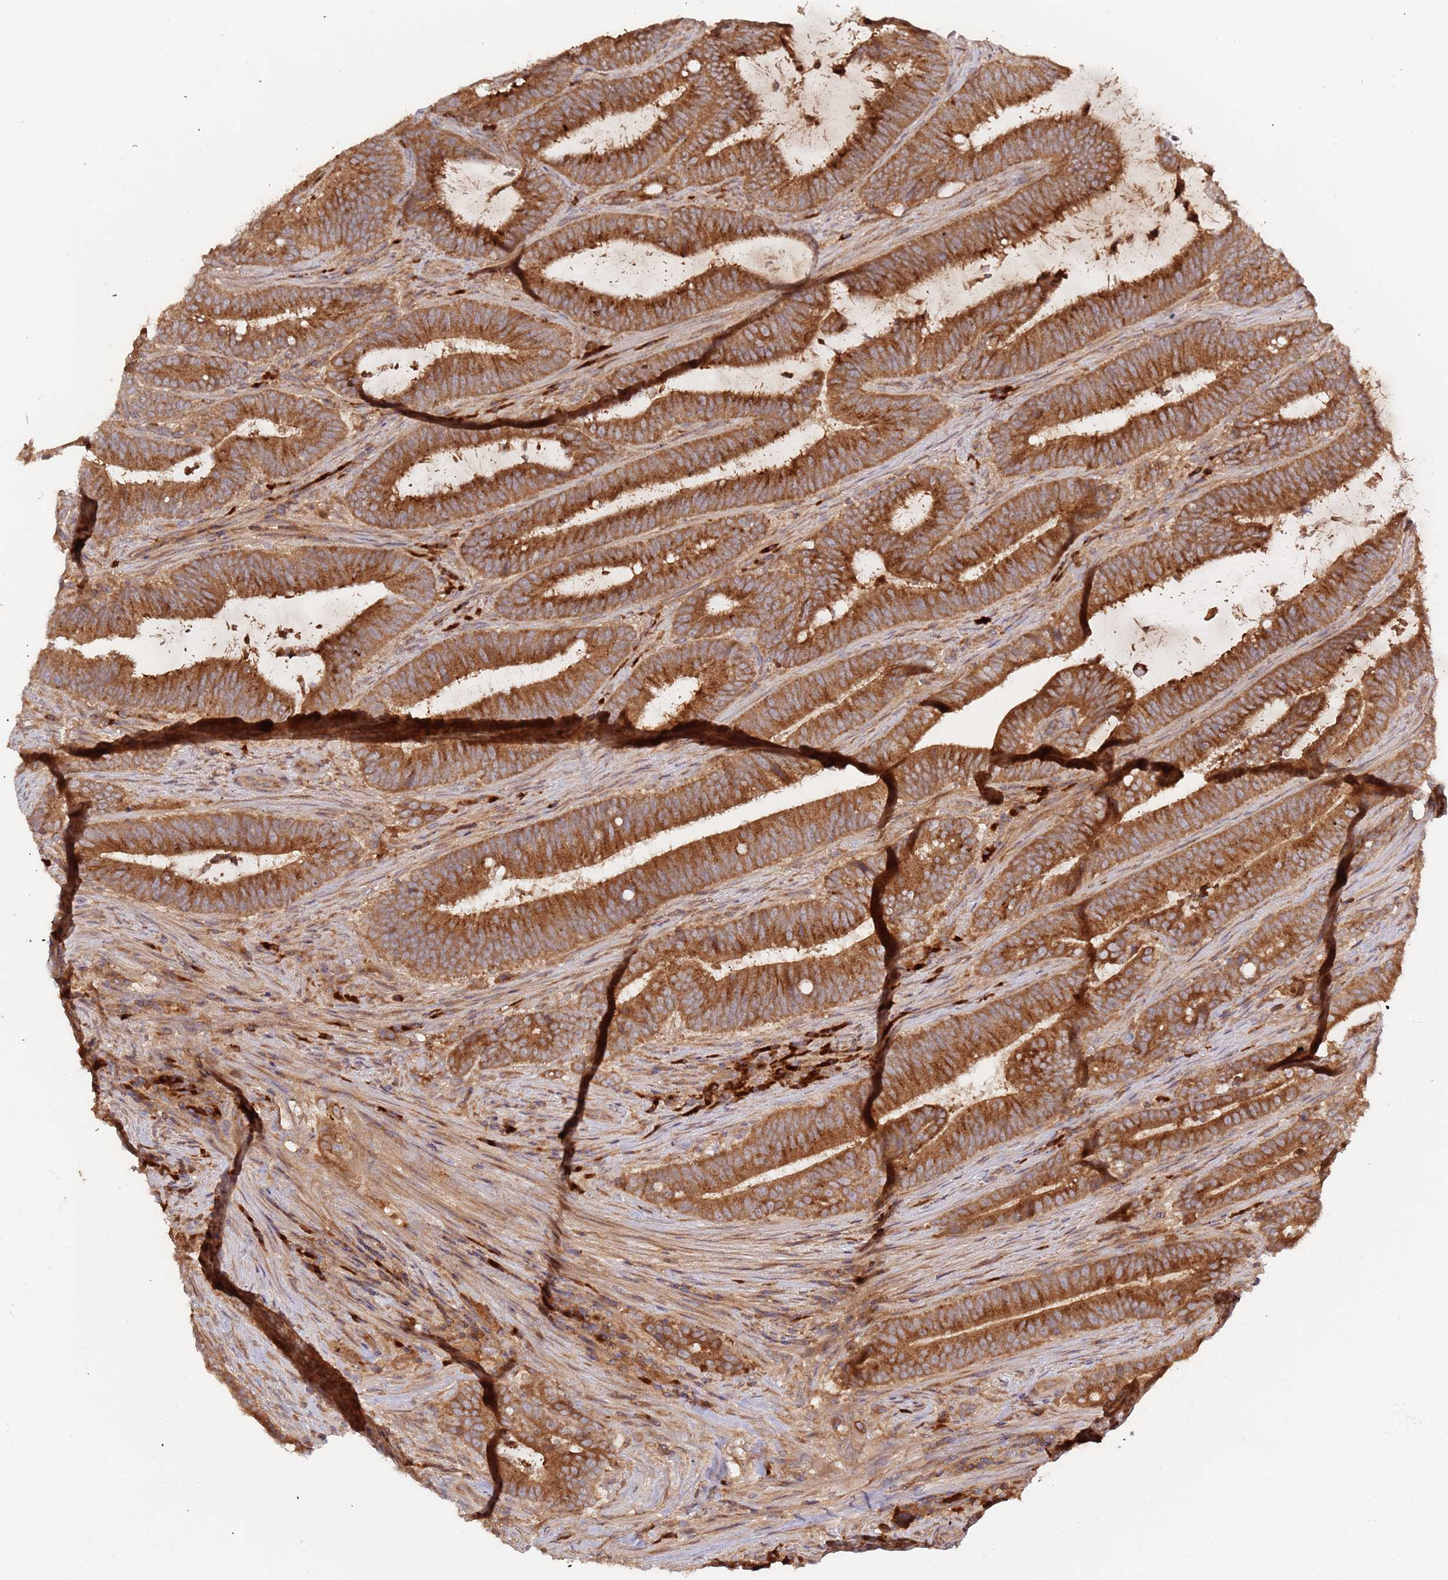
{"staining": {"intensity": "strong", "quantity": ">75%", "location": "cytoplasmic/membranous"}, "tissue": "colorectal cancer", "cell_type": "Tumor cells", "image_type": "cancer", "snomed": [{"axis": "morphology", "description": "Adenocarcinoma, NOS"}, {"axis": "topography", "description": "Colon"}], "caption": "IHC (DAB) staining of colorectal adenocarcinoma displays strong cytoplasmic/membranous protein expression in about >75% of tumor cells.", "gene": "OR5A2", "patient": {"sex": "female", "age": 43}}